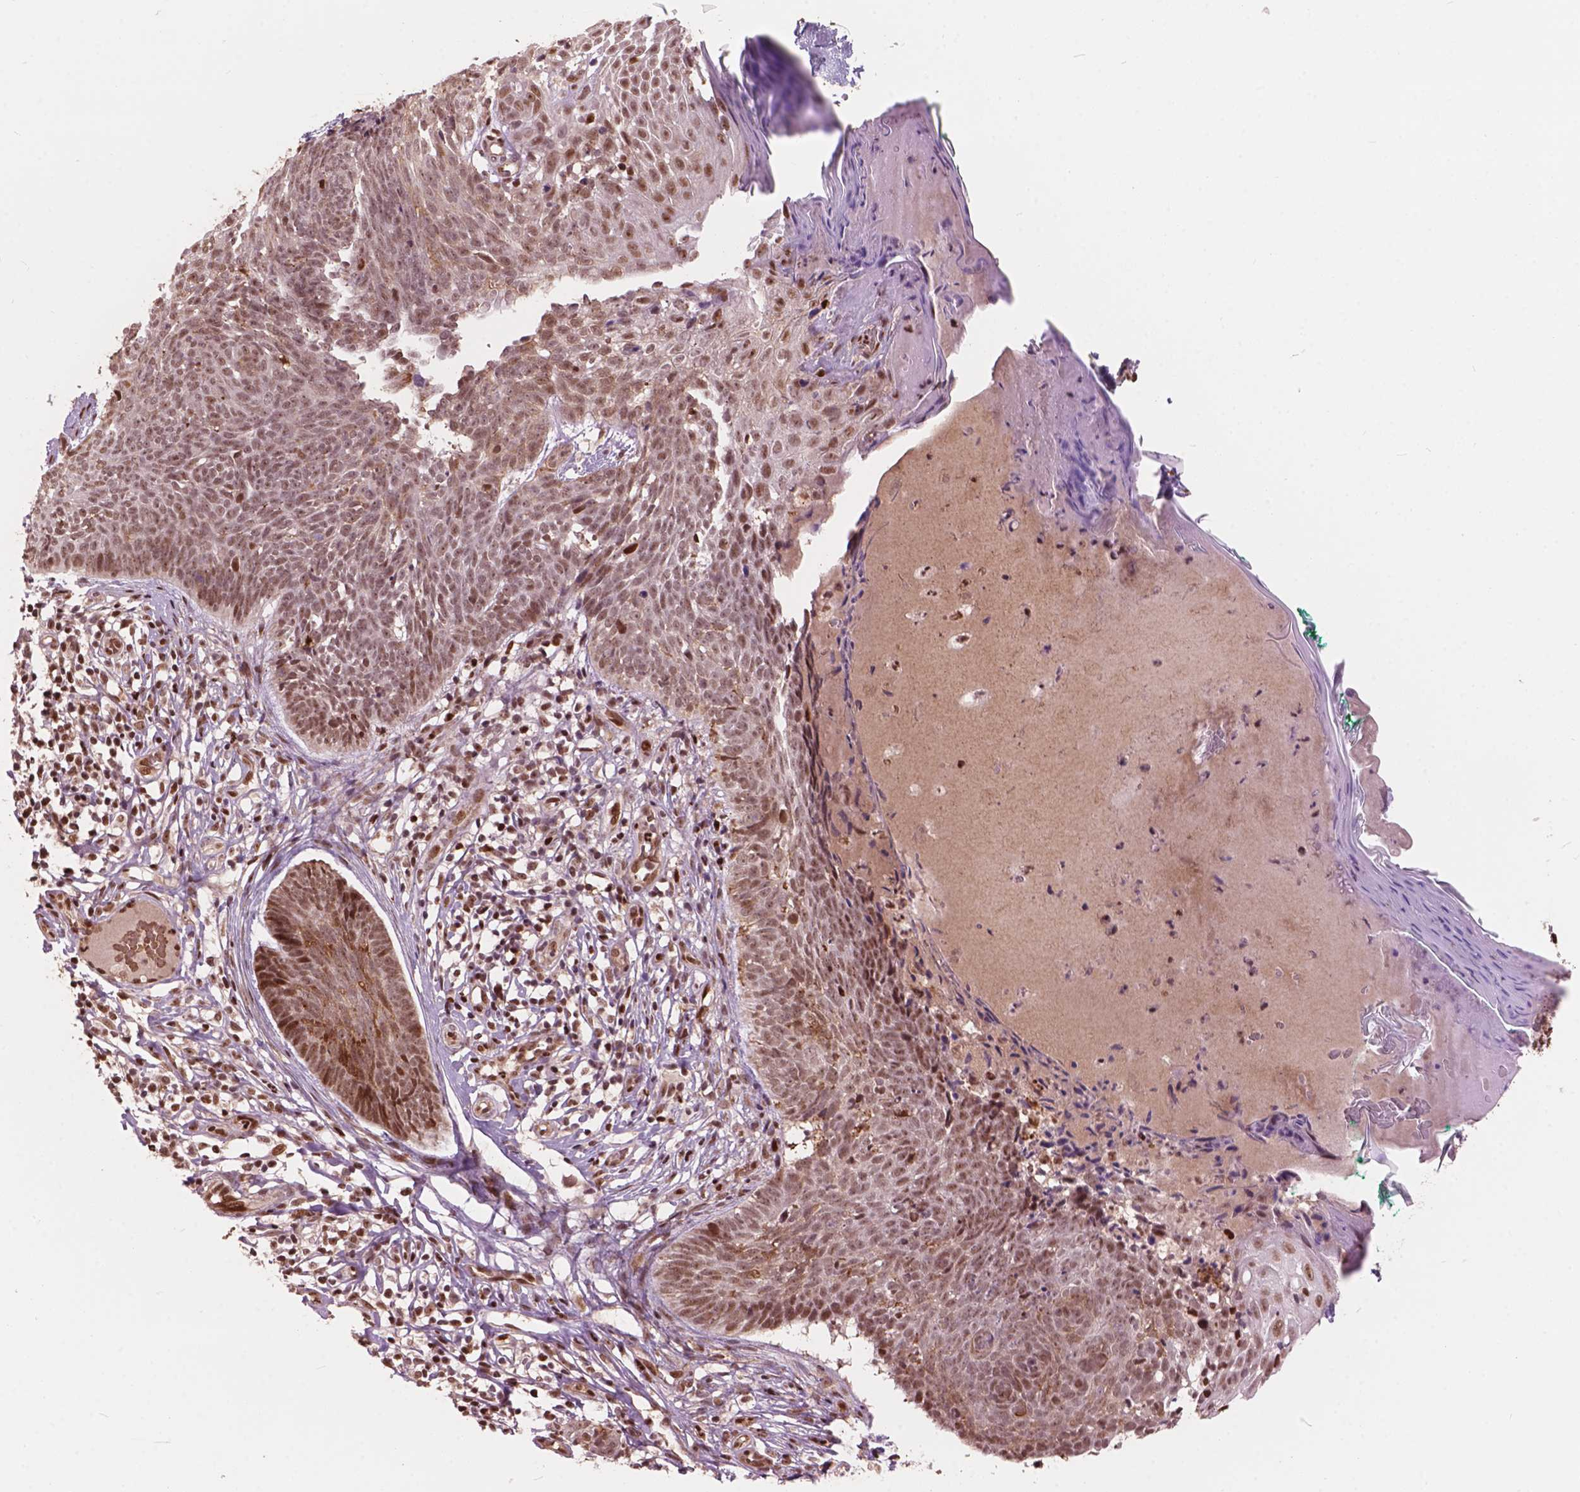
{"staining": {"intensity": "moderate", "quantity": ">75%", "location": "nuclear"}, "tissue": "skin cancer", "cell_type": "Tumor cells", "image_type": "cancer", "snomed": [{"axis": "morphology", "description": "Basal cell carcinoma"}, {"axis": "topography", "description": "Skin"}], "caption": "Tumor cells exhibit moderate nuclear expression in about >75% of cells in skin cancer (basal cell carcinoma). The staining was performed using DAB (3,3'-diaminobenzidine), with brown indicating positive protein expression. Nuclei are stained blue with hematoxylin.", "gene": "ANP32B", "patient": {"sex": "male", "age": 85}}